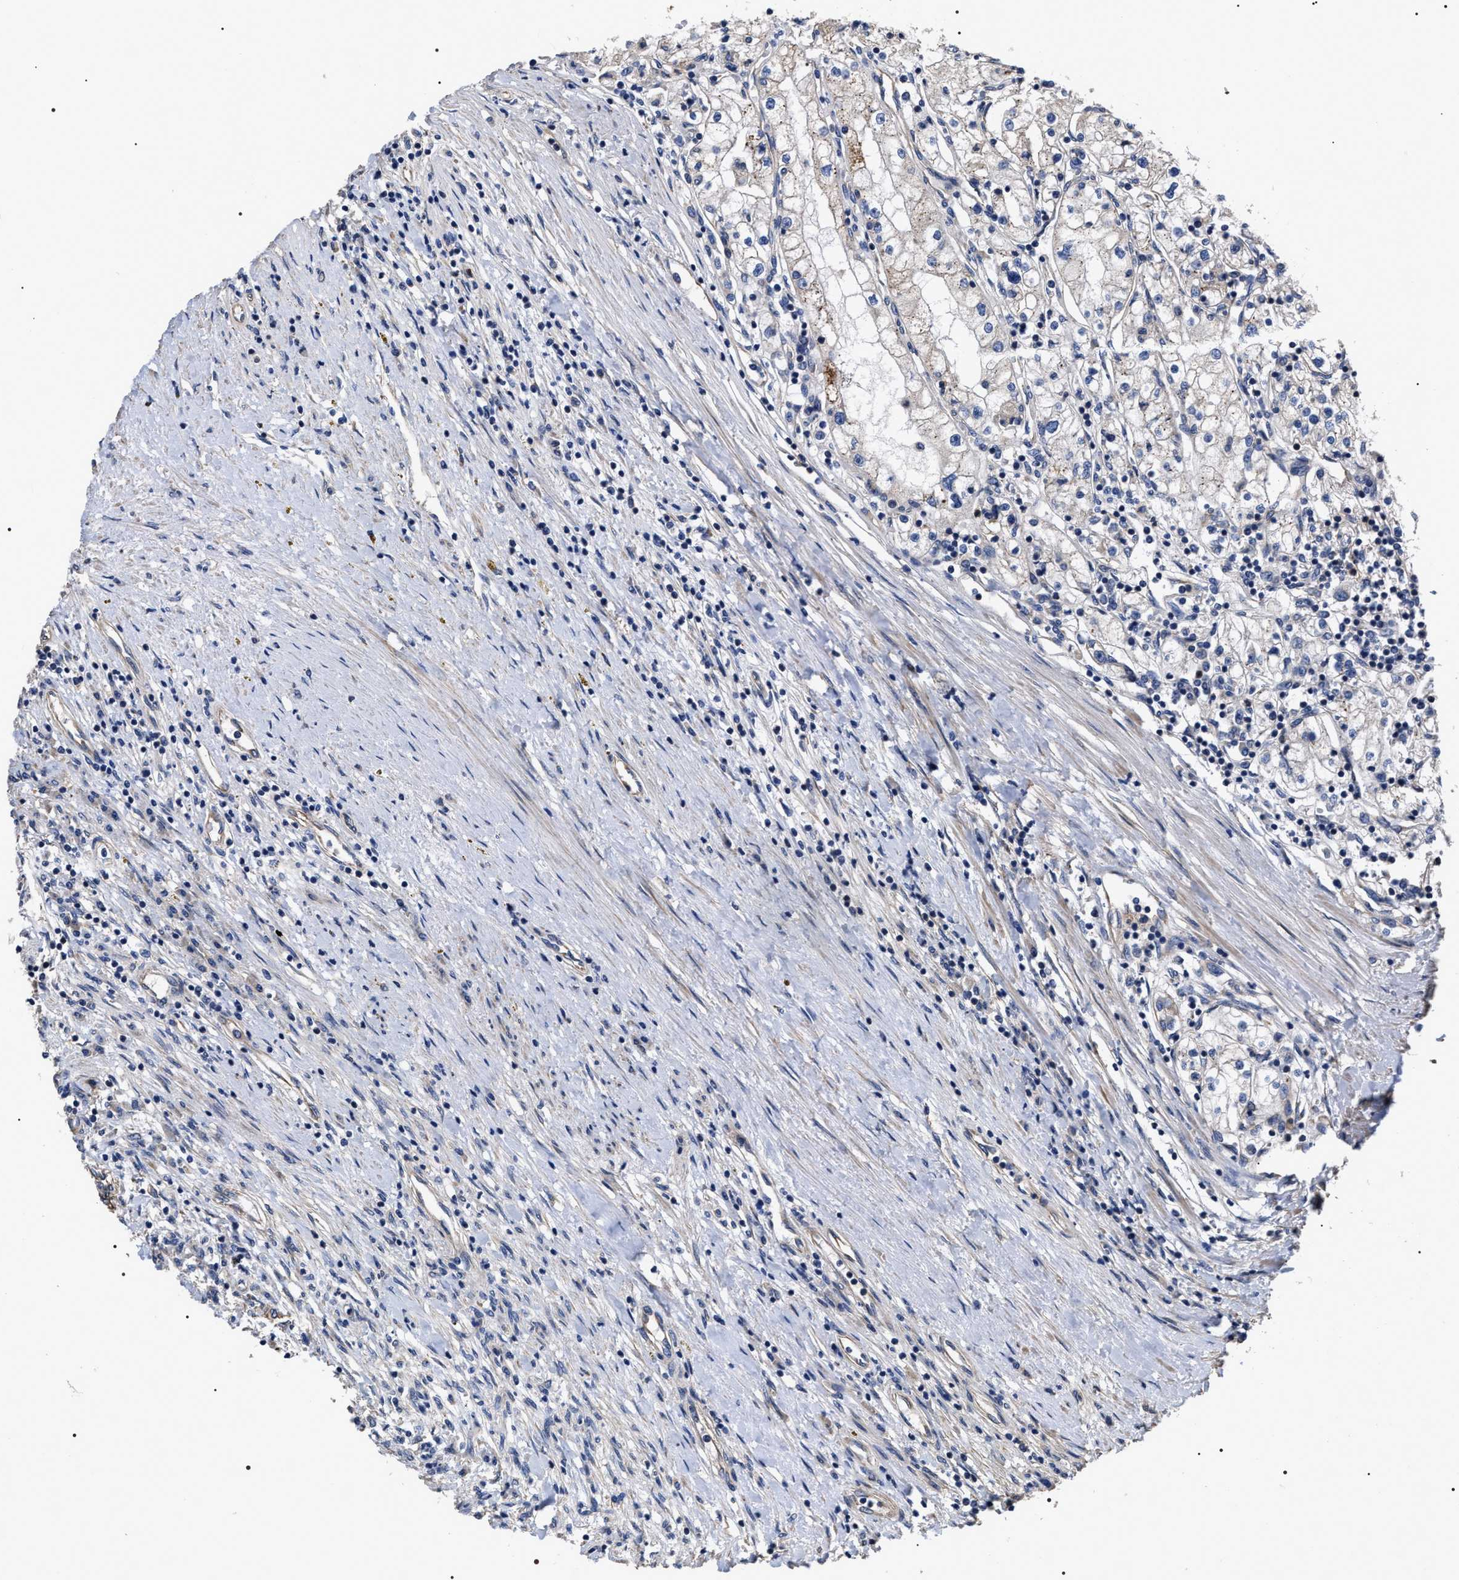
{"staining": {"intensity": "negative", "quantity": "none", "location": "none"}, "tissue": "renal cancer", "cell_type": "Tumor cells", "image_type": "cancer", "snomed": [{"axis": "morphology", "description": "Adenocarcinoma, NOS"}, {"axis": "topography", "description": "Kidney"}], "caption": "Immunohistochemistry (IHC) of renal cancer displays no expression in tumor cells.", "gene": "TSPAN33", "patient": {"sex": "male", "age": 68}}